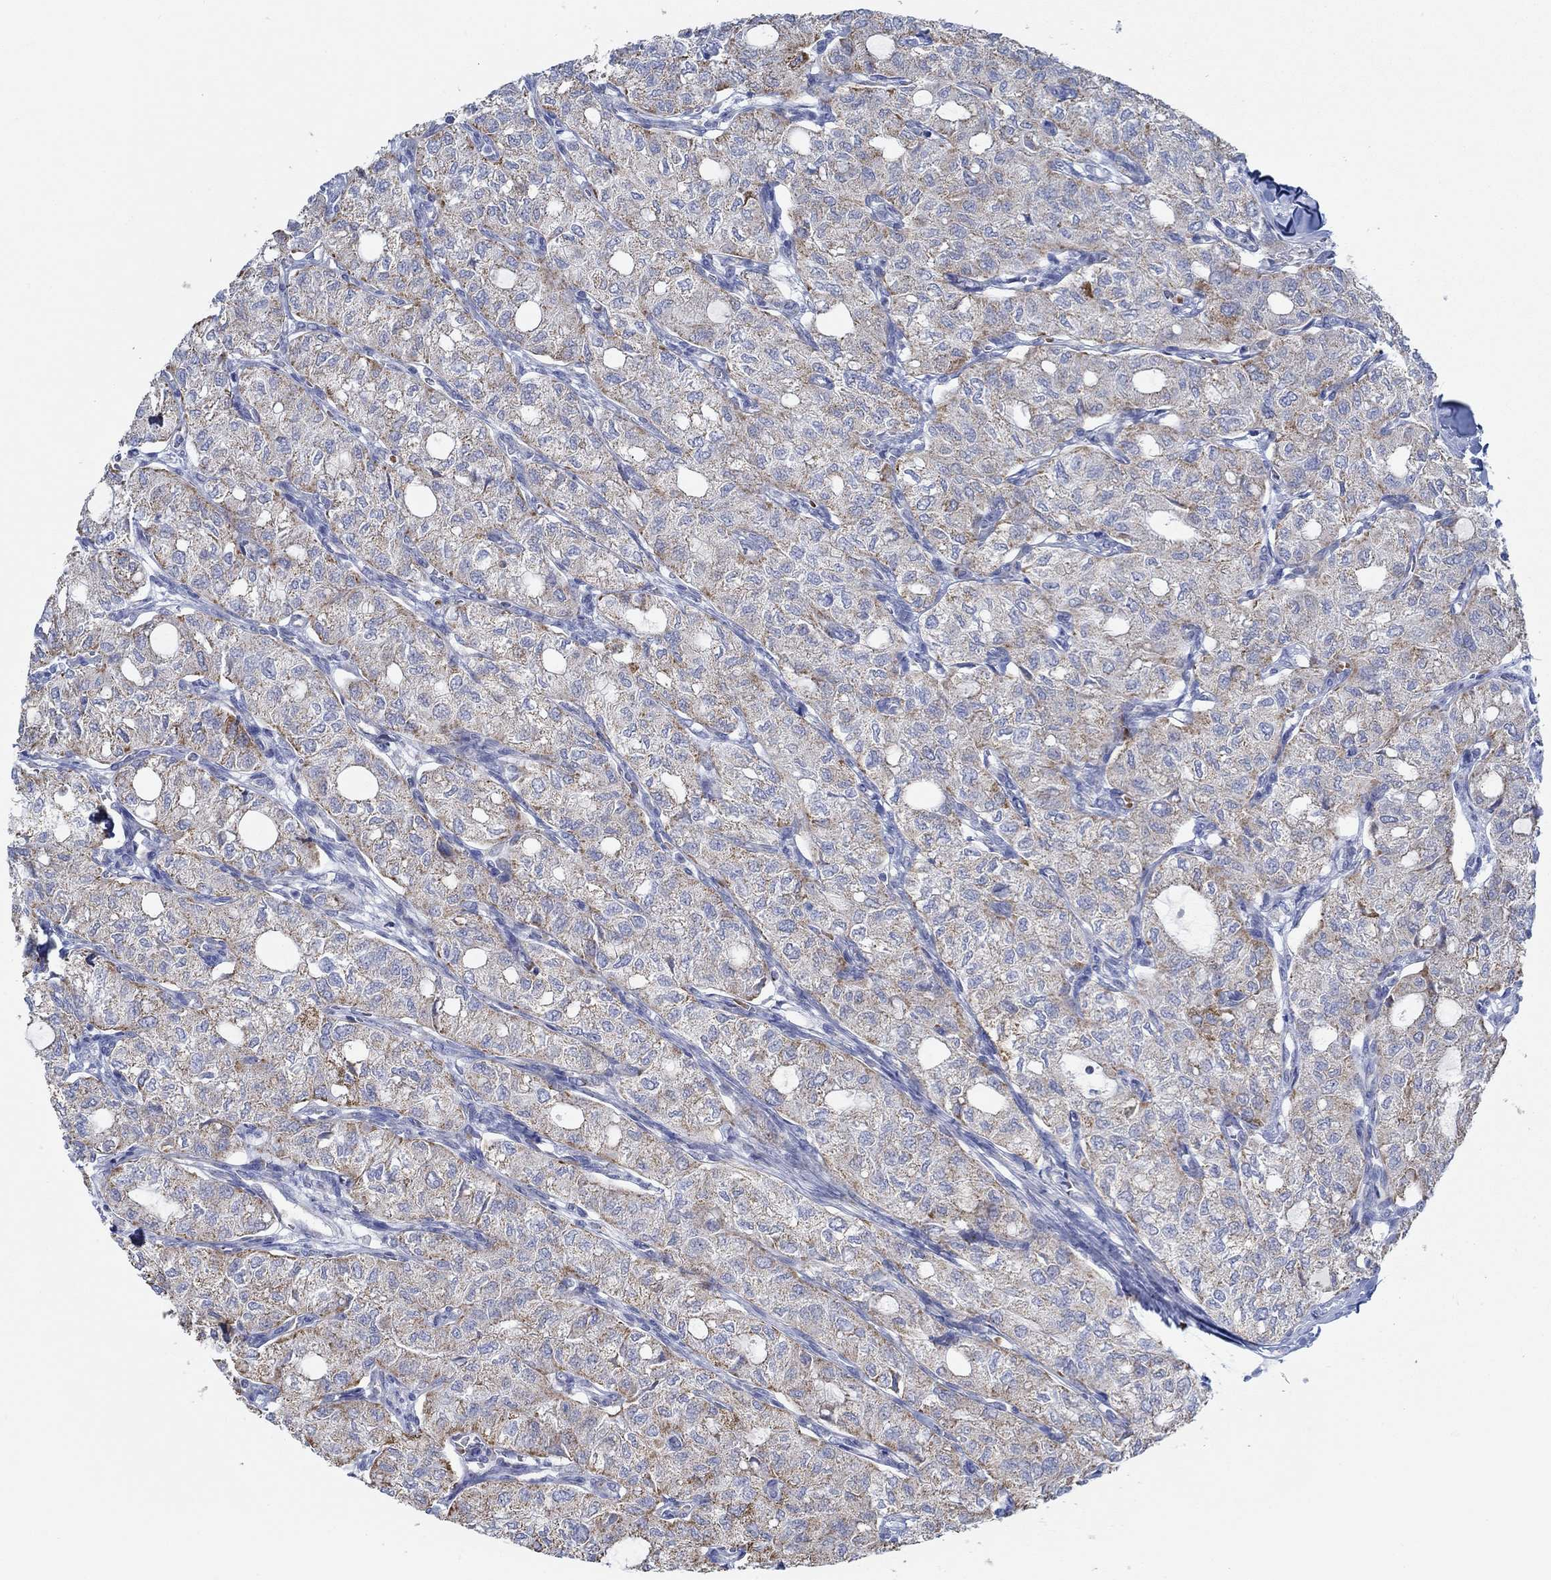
{"staining": {"intensity": "moderate", "quantity": ">75%", "location": "cytoplasmic/membranous"}, "tissue": "thyroid cancer", "cell_type": "Tumor cells", "image_type": "cancer", "snomed": [{"axis": "morphology", "description": "Follicular adenoma carcinoma, NOS"}, {"axis": "topography", "description": "Thyroid gland"}], "caption": "Human thyroid cancer (follicular adenoma carcinoma) stained for a protein (brown) reveals moderate cytoplasmic/membranous positive positivity in about >75% of tumor cells.", "gene": "GLOD5", "patient": {"sex": "male", "age": 75}}